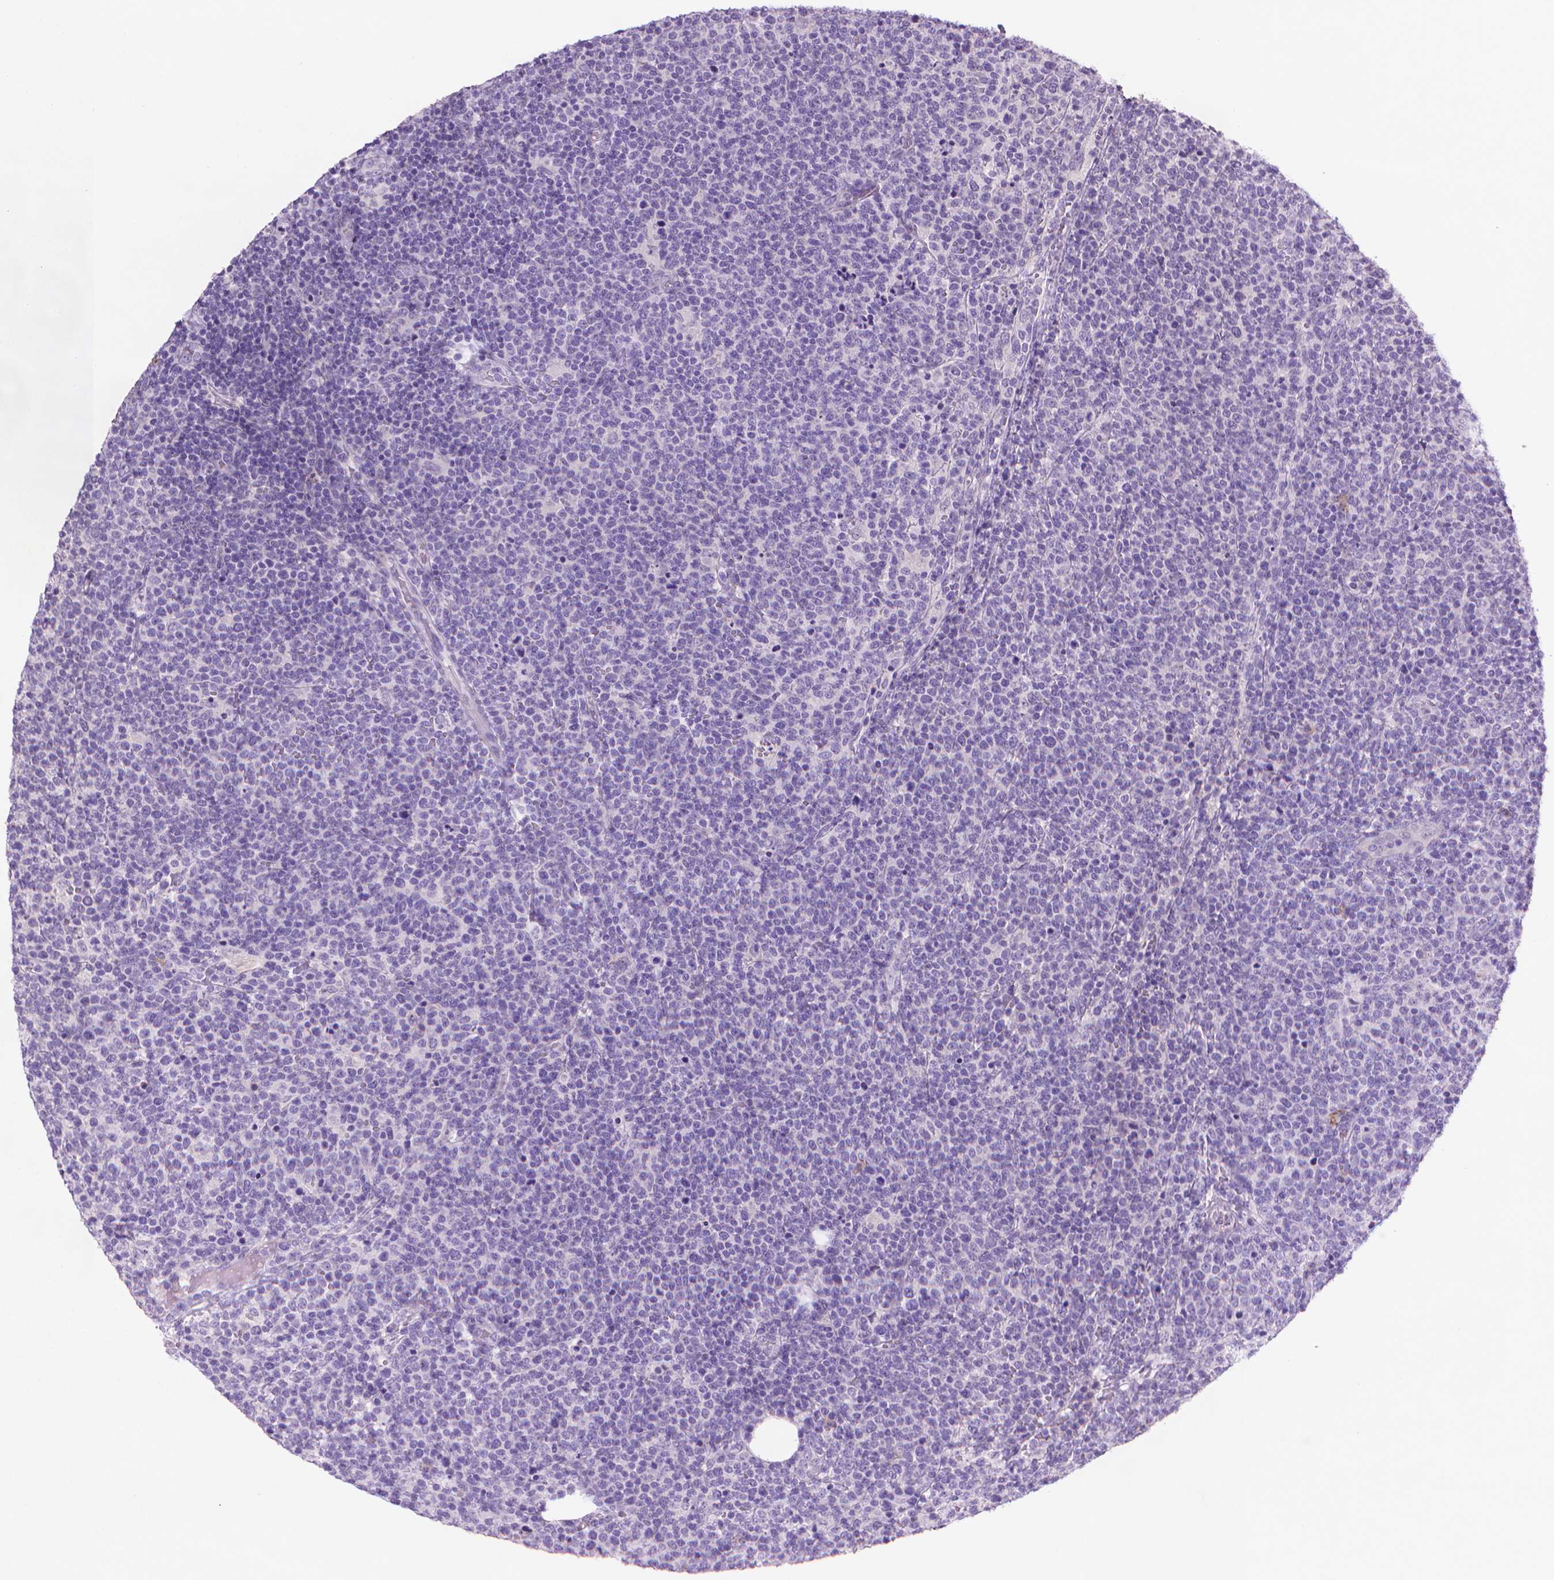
{"staining": {"intensity": "negative", "quantity": "none", "location": "none"}, "tissue": "lymphoma", "cell_type": "Tumor cells", "image_type": "cancer", "snomed": [{"axis": "morphology", "description": "Malignant lymphoma, non-Hodgkin's type, High grade"}, {"axis": "topography", "description": "Lymph node"}], "caption": "There is no significant staining in tumor cells of lymphoma. (Immunohistochemistry (ihc), brightfield microscopy, high magnification).", "gene": "MUC1", "patient": {"sex": "male", "age": 61}}